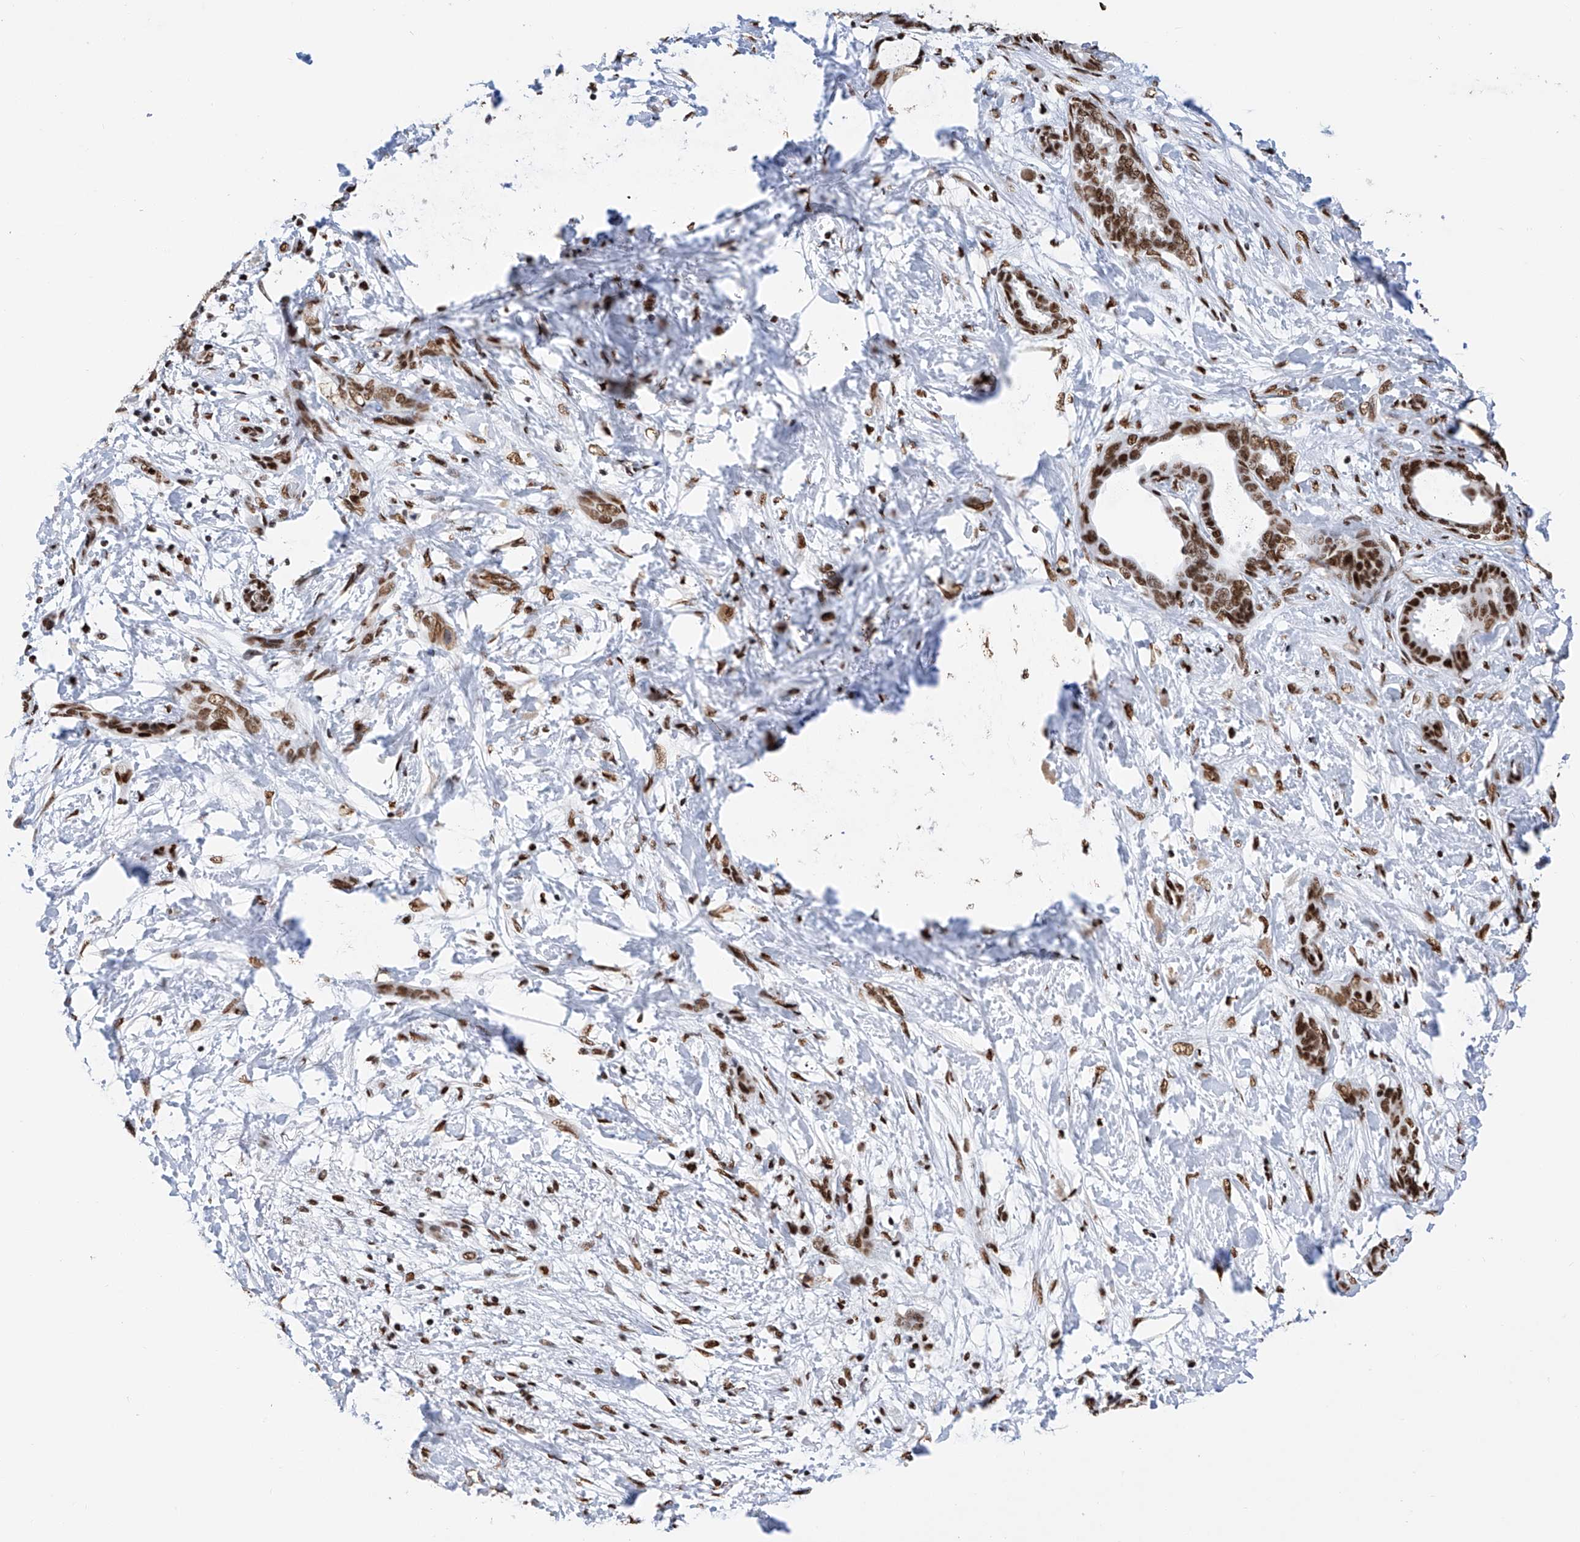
{"staining": {"intensity": "strong", "quantity": ">75%", "location": "nuclear"}, "tissue": "pancreatic cancer", "cell_type": "Tumor cells", "image_type": "cancer", "snomed": [{"axis": "morphology", "description": "Normal tissue, NOS"}, {"axis": "morphology", "description": "Adenocarcinoma, NOS"}, {"axis": "topography", "description": "Pancreas"}, {"axis": "topography", "description": "Peripheral nerve tissue"}], "caption": "Adenocarcinoma (pancreatic) was stained to show a protein in brown. There is high levels of strong nuclear staining in approximately >75% of tumor cells.", "gene": "SRSF6", "patient": {"sex": "female", "age": 63}}